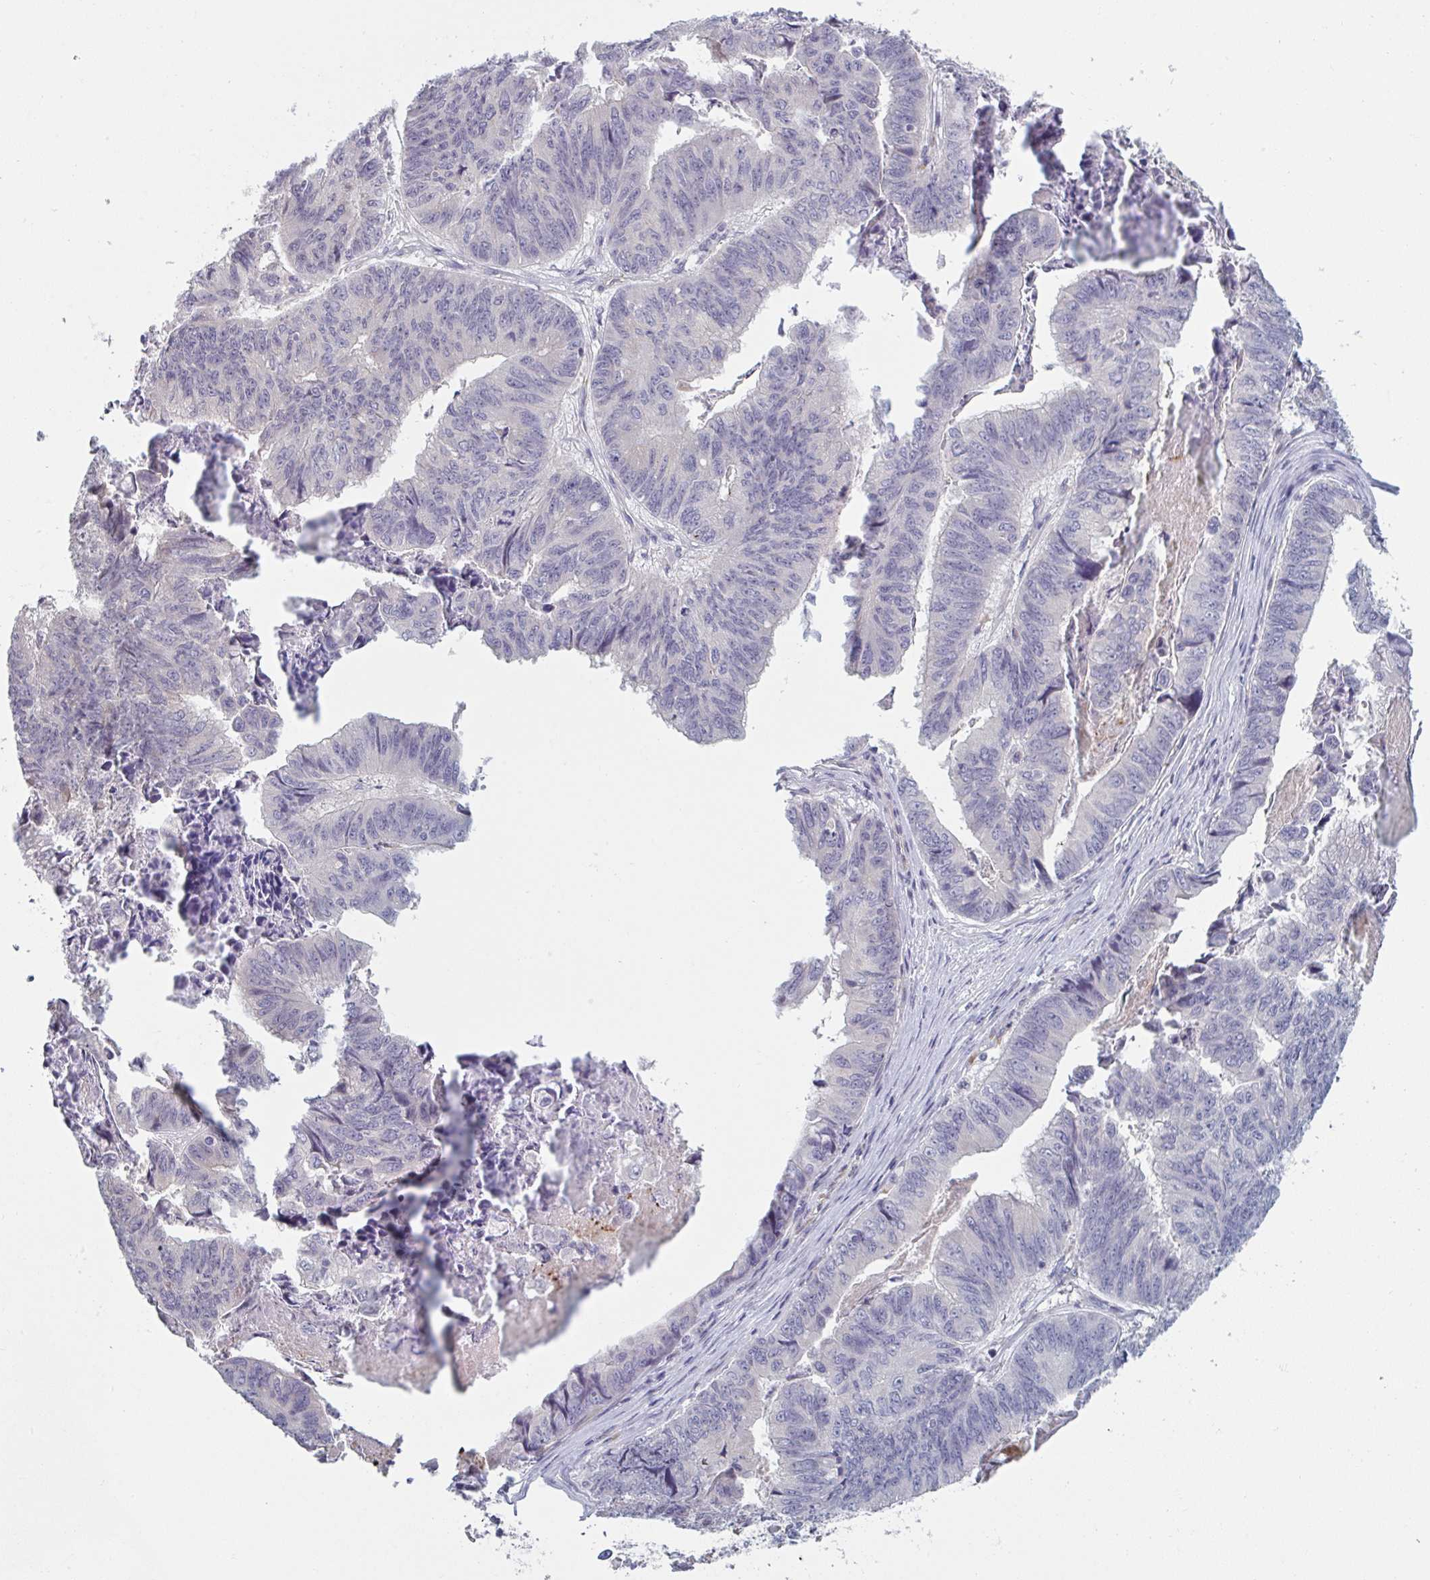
{"staining": {"intensity": "negative", "quantity": "none", "location": "none"}, "tissue": "stomach cancer", "cell_type": "Tumor cells", "image_type": "cancer", "snomed": [{"axis": "morphology", "description": "Adenocarcinoma, NOS"}, {"axis": "topography", "description": "Stomach, lower"}], "caption": "High magnification brightfield microscopy of stomach cancer stained with DAB (brown) and counterstained with hematoxylin (blue): tumor cells show no significant expression.", "gene": "TNFSF10", "patient": {"sex": "male", "age": 77}}